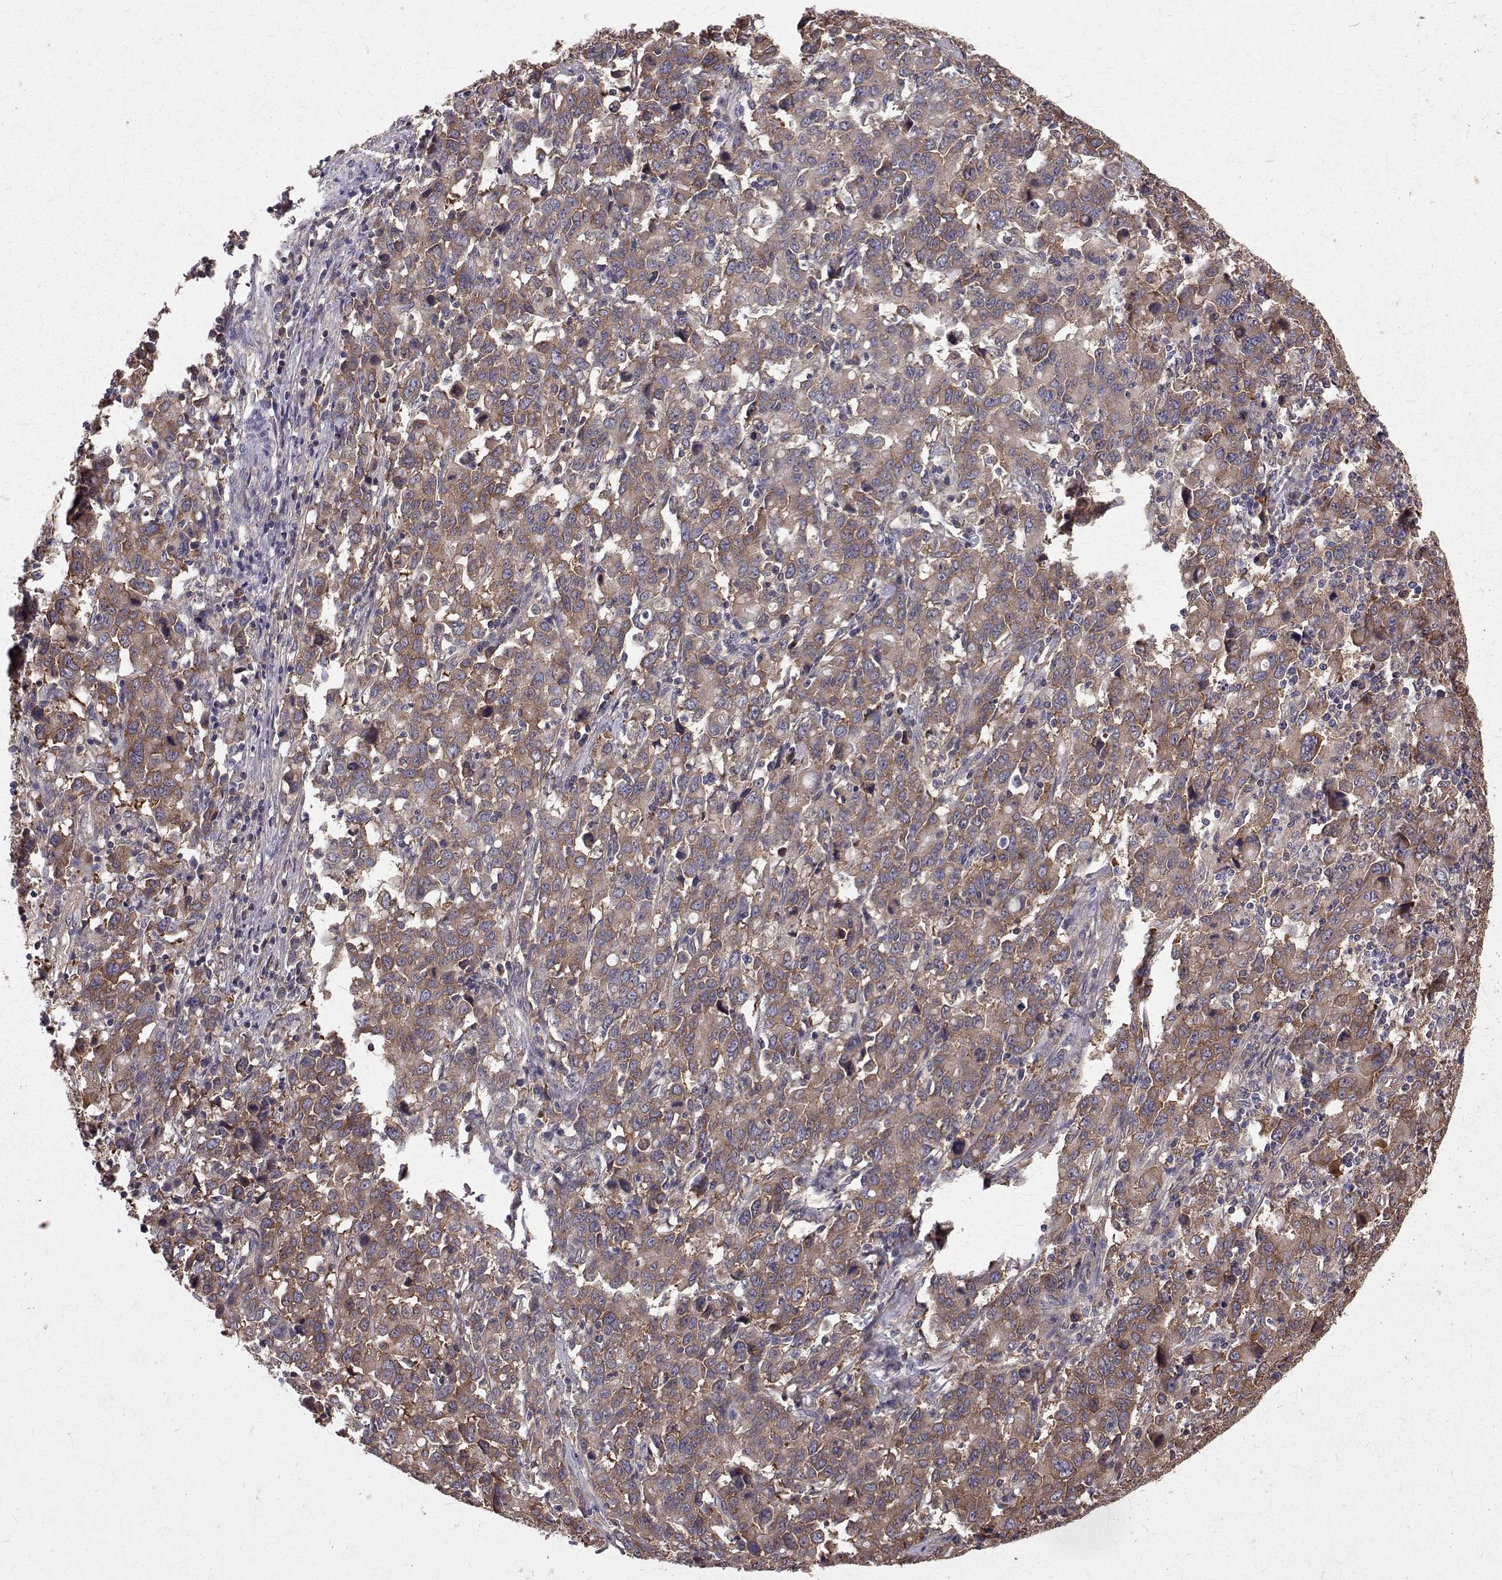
{"staining": {"intensity": "weak", "quantity": ">75%", "location": "cytoplasmic/membranous"}, "tissue": "stomach cancer", "cell_type": "Tumor cells", "image_type": "cancer", "snomed": [{"axis": "morphology", "description": "Adenocarcinoma, NOS"}, {"axis": "topography", "description": "Stomach, upper"}], "caption": "Brown immunohistochemical staining in human adenocarcinoma (stomach) reveals weak cytoplasmic/membranous positivity in approximately >75% of tumor cells. (IHC, brightfield microscopy, high magnification).", "gene": "FARSB", "patient": {"sex": "male", "age": 69}}